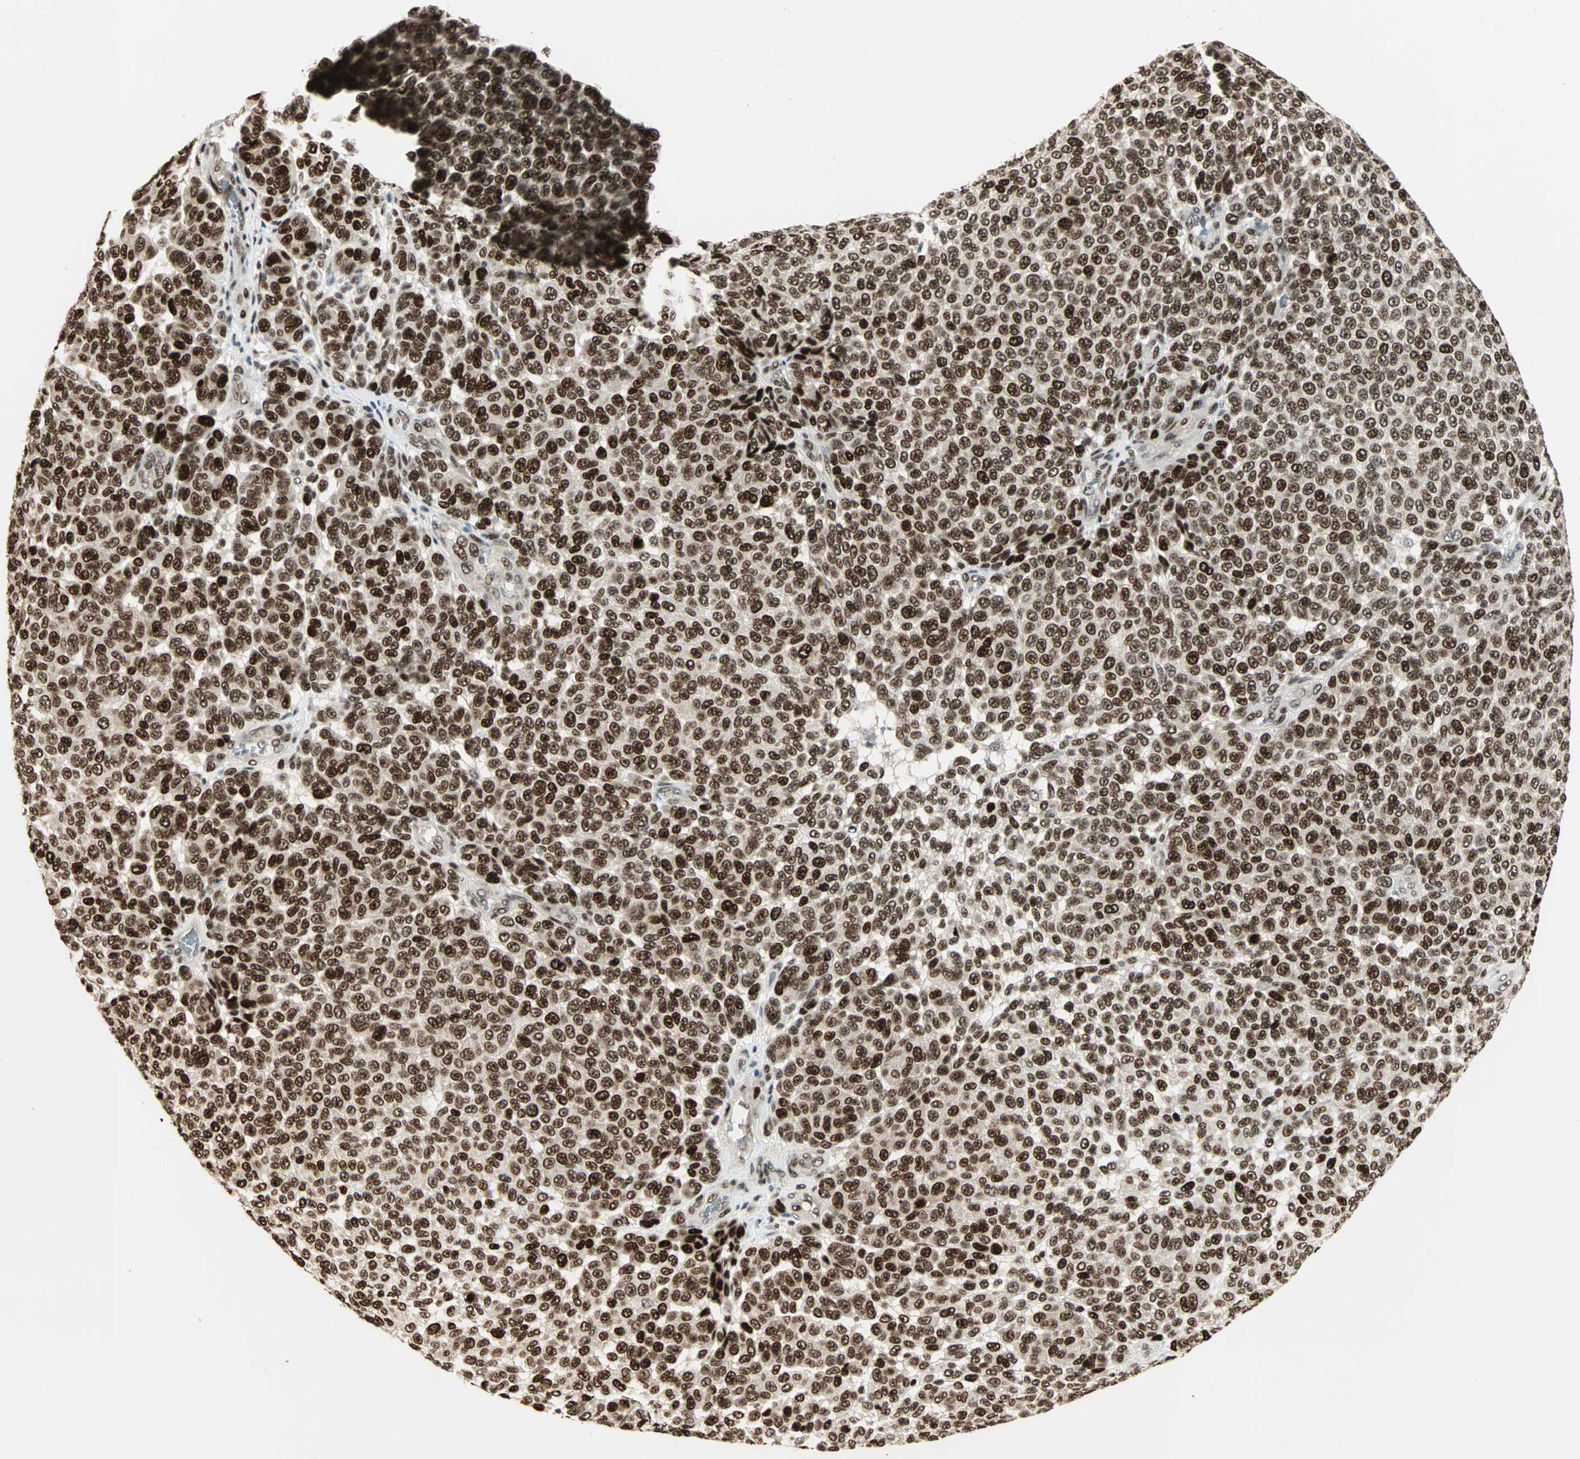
{"staining": {"intensity": "strong", "quantity": ">75%", "location": "nuclear"}, "tissue": "melanoma", "cell_type": "Tumor cells", "image_type": "cancer", "snomed": [{"axis": "morphology", "description": "Malignant melanoma, NOS"}, {"axis": "topography", "description": "Skin"}], "caption": "A brown stain shows strong nuclear staining of a protein in human melanoma tumor cells.", "gene": "MDC1", "patient": {"sex": "male", "age": 59}}